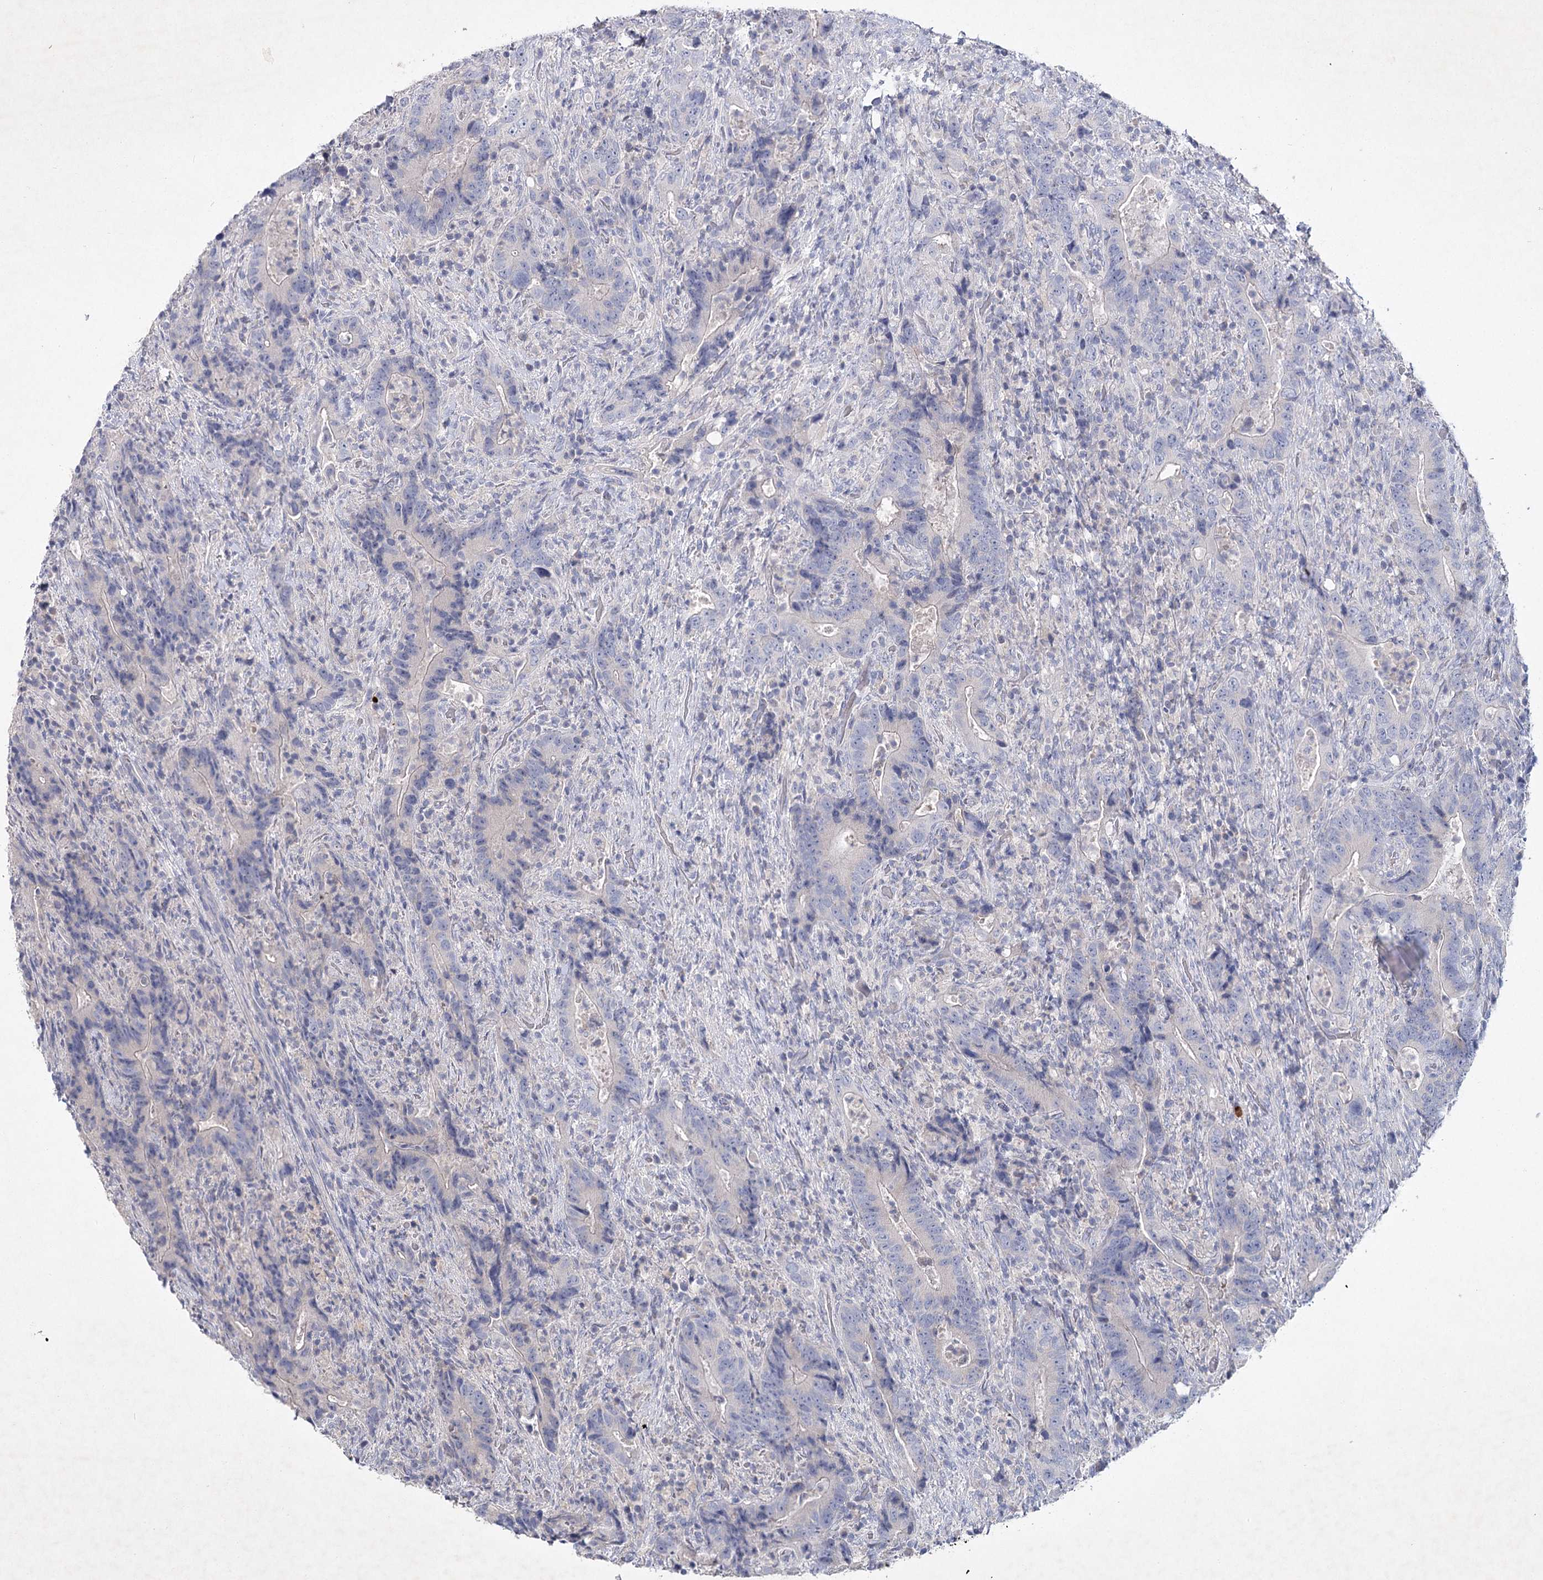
{"staining": {"intensity": "negative", "quantity": "none", "location": "none"}, "tissue": "colorectal cancer", "cell_type": "Tumor cells", "image_type": "cancer", "snomed": [{"axis": "morphology", "description": "Adenocarcinoma, NOS"}, {"axis": "topography", "description": "Colon"}], "caption": "Immunohistochemistry (IHC) of colorectal cancer reveals no staining in tumor cells.", "gene": "MAP3K13", "patient": {"sex": "female", "age": 75}}